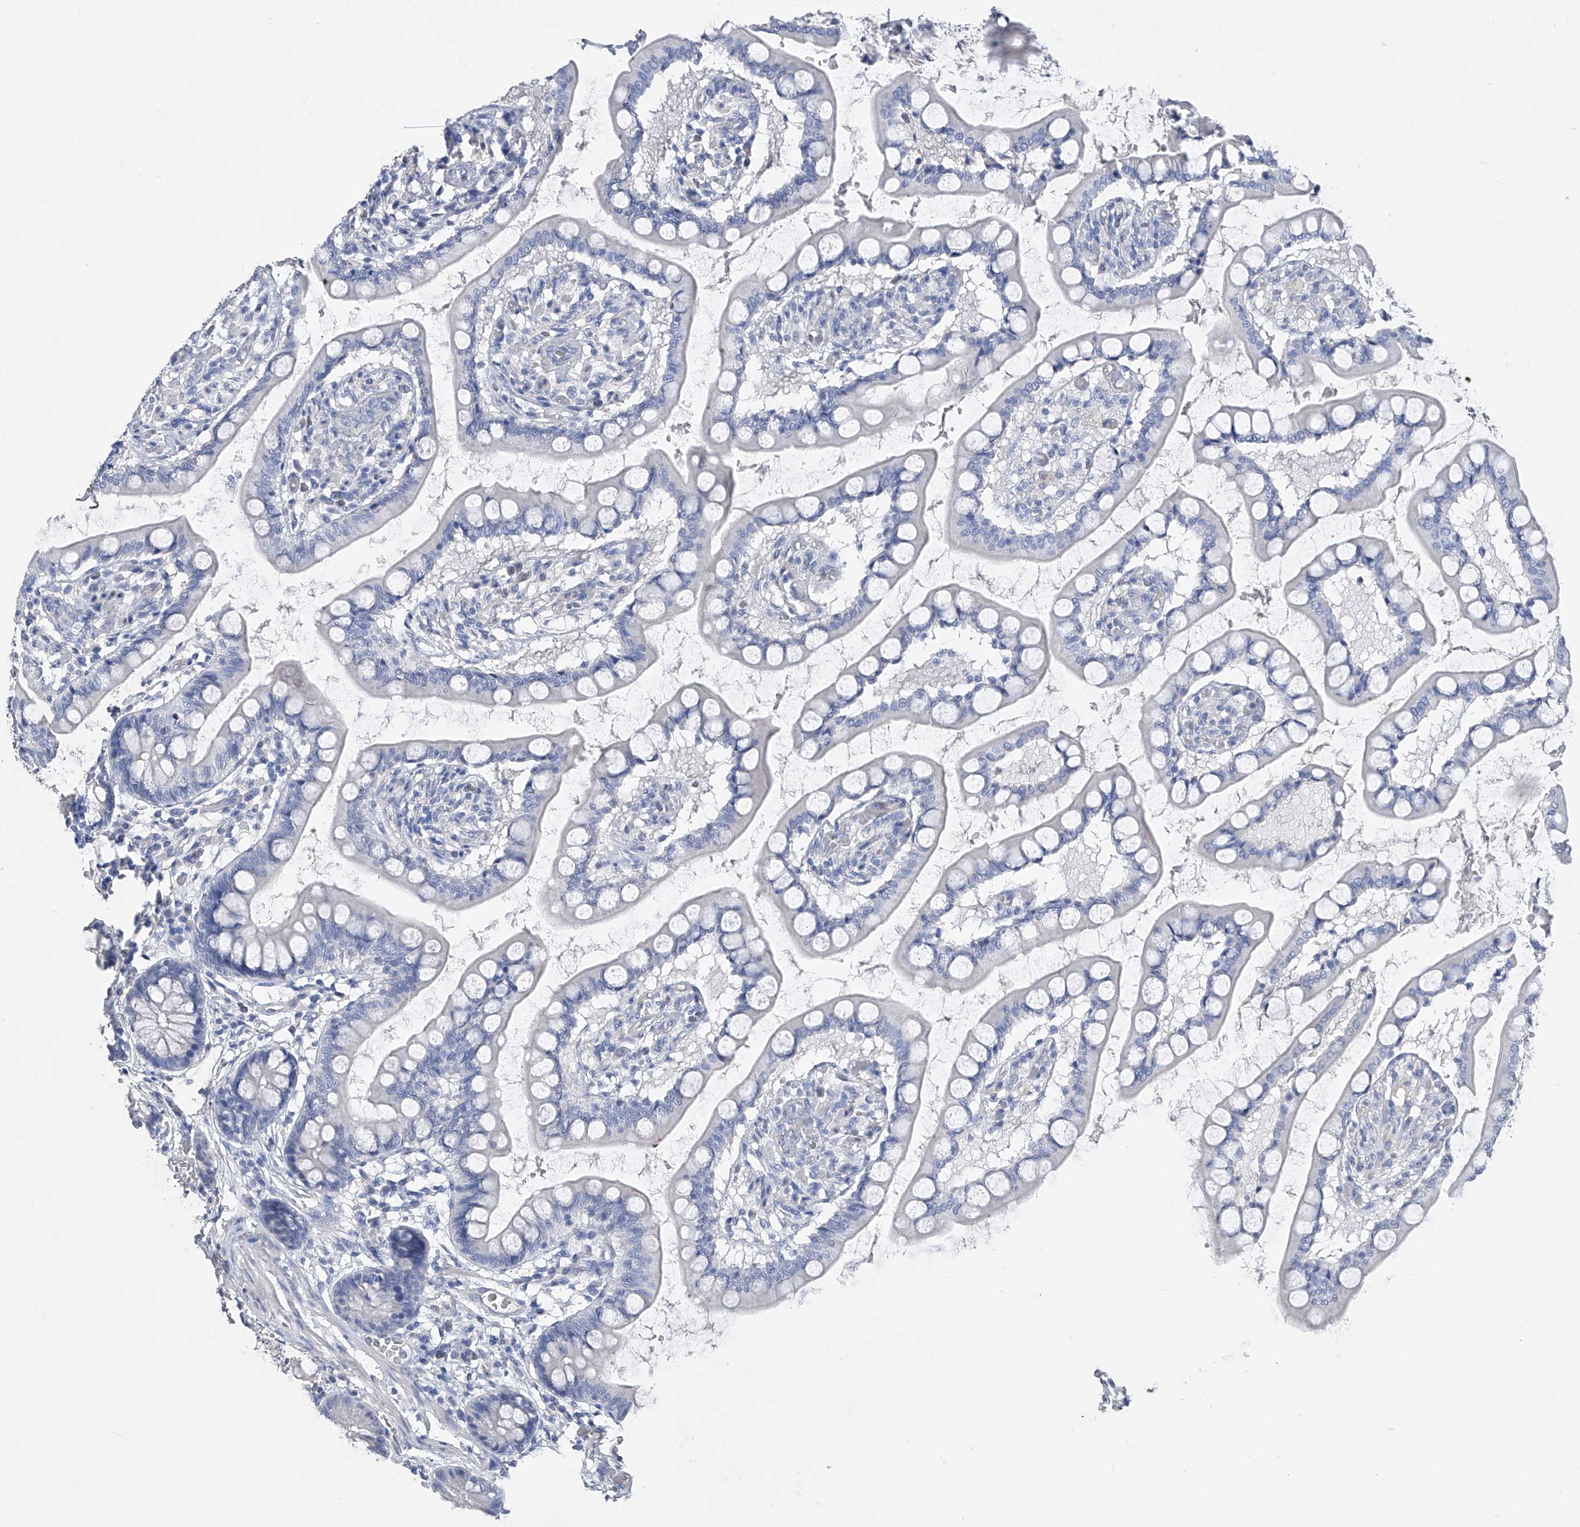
{"staining": {"intensity": "negative", "quantity": "none", "location": "none"}, "tissue": "small intestine", "cell_type": "Glandular cells", "image_type": "normal", "snomed": [{"axis": "morphology", "description": "Normal tissue, NOS"}, {"axis": "topography", "description": "Small intestine"}], "caption": "This is a image of immunohistochemistry (IHC) staining of benign small intestine, which shows no positivity in glandular cells.", "gene": "ADRA1A", "patient": {"sex": "male", "age": 52}}